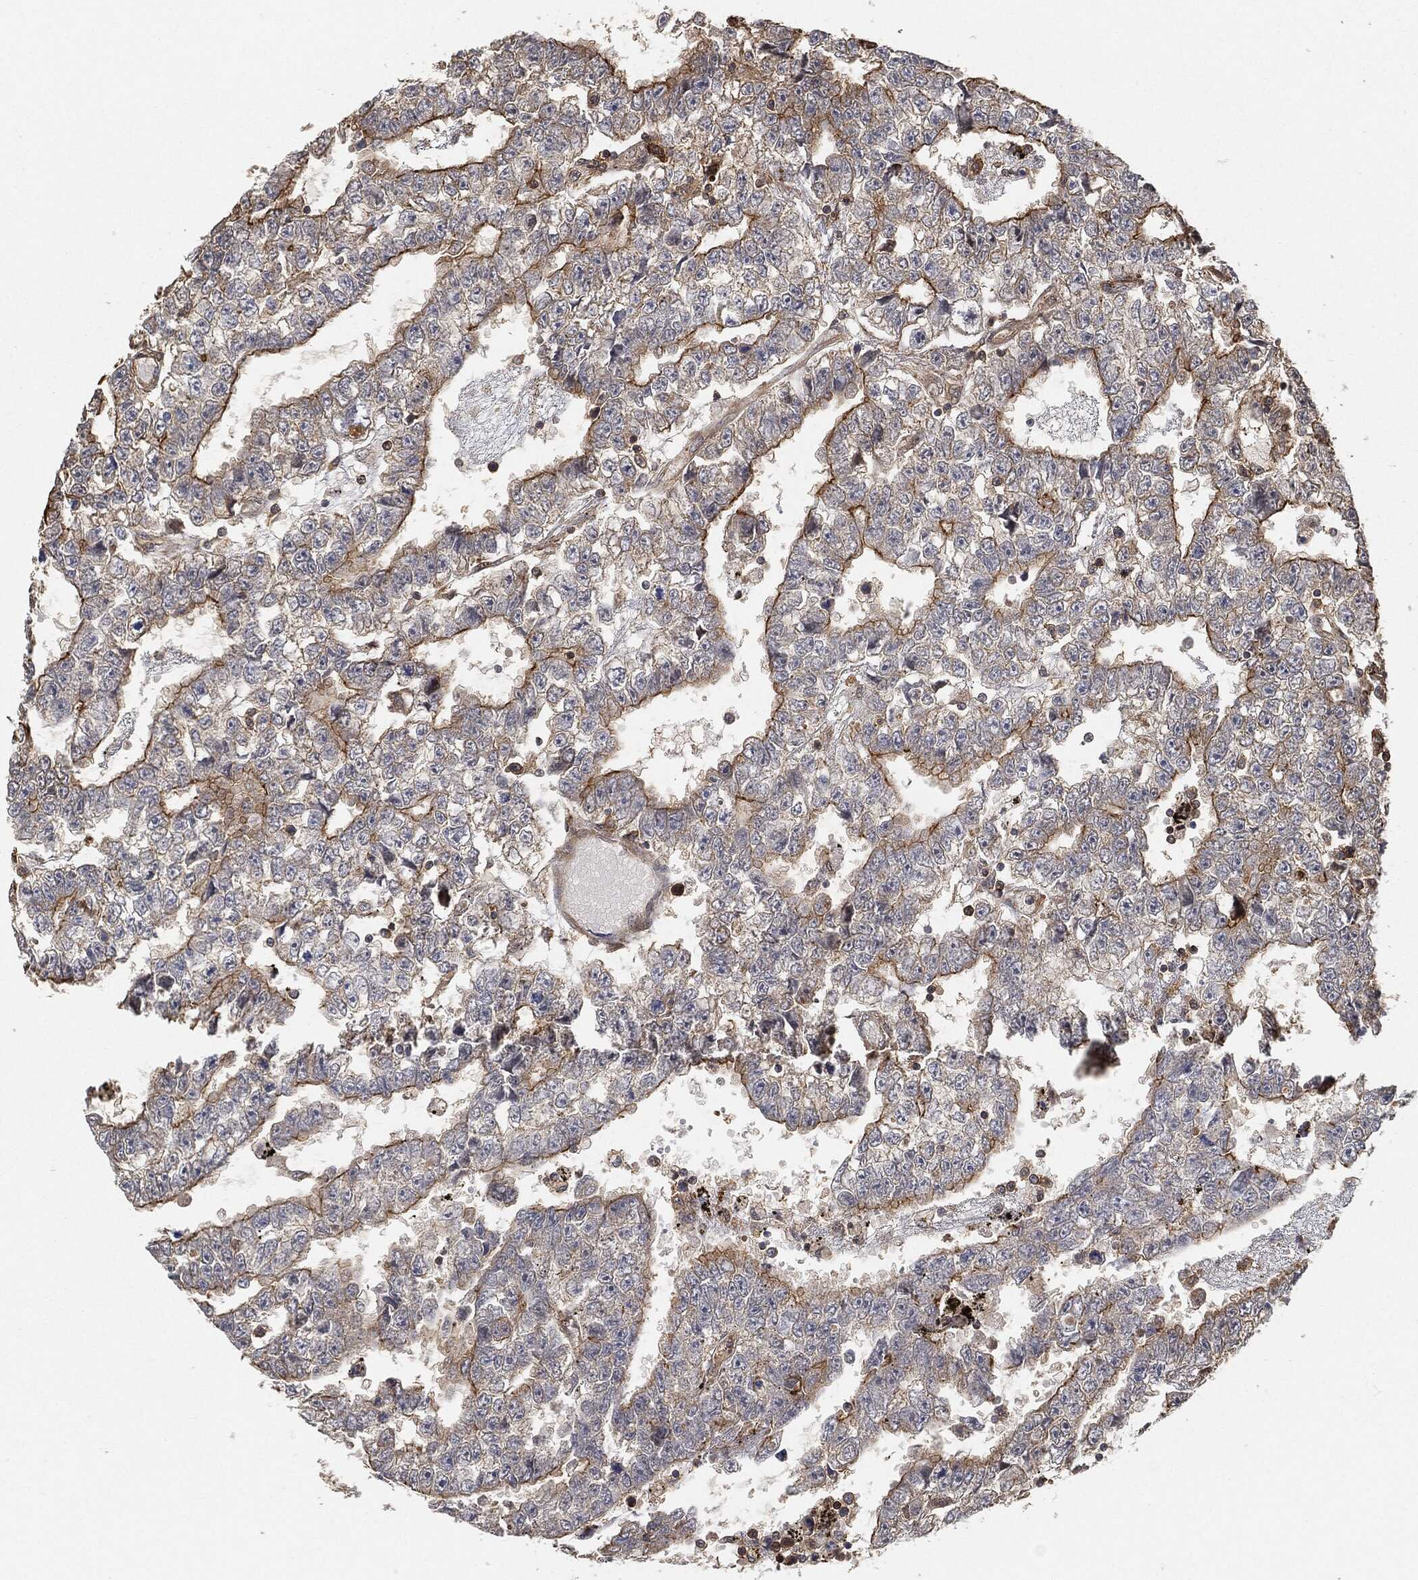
{"staining": {"intensity": "strong", "quantity": "25%-75%", "location": "cytoplasmic/membranous"}, "tissue": "testis cancer", "cell_type": "Tumor cells", "image_type": "cancer", "snomed": [{"axis": "morphology", "description": "Carcinoma, Embryonal, NOS"}, {"axis": "topography", "description": "Testis"}], "caption": "A high amount of strong cytoplasmic/membranous expression is identified in approximately 25%-75% of tumor cells in testis cancer tissue.", "gene": "TPT1", "patient": {"sex": "male", "age": 25}}